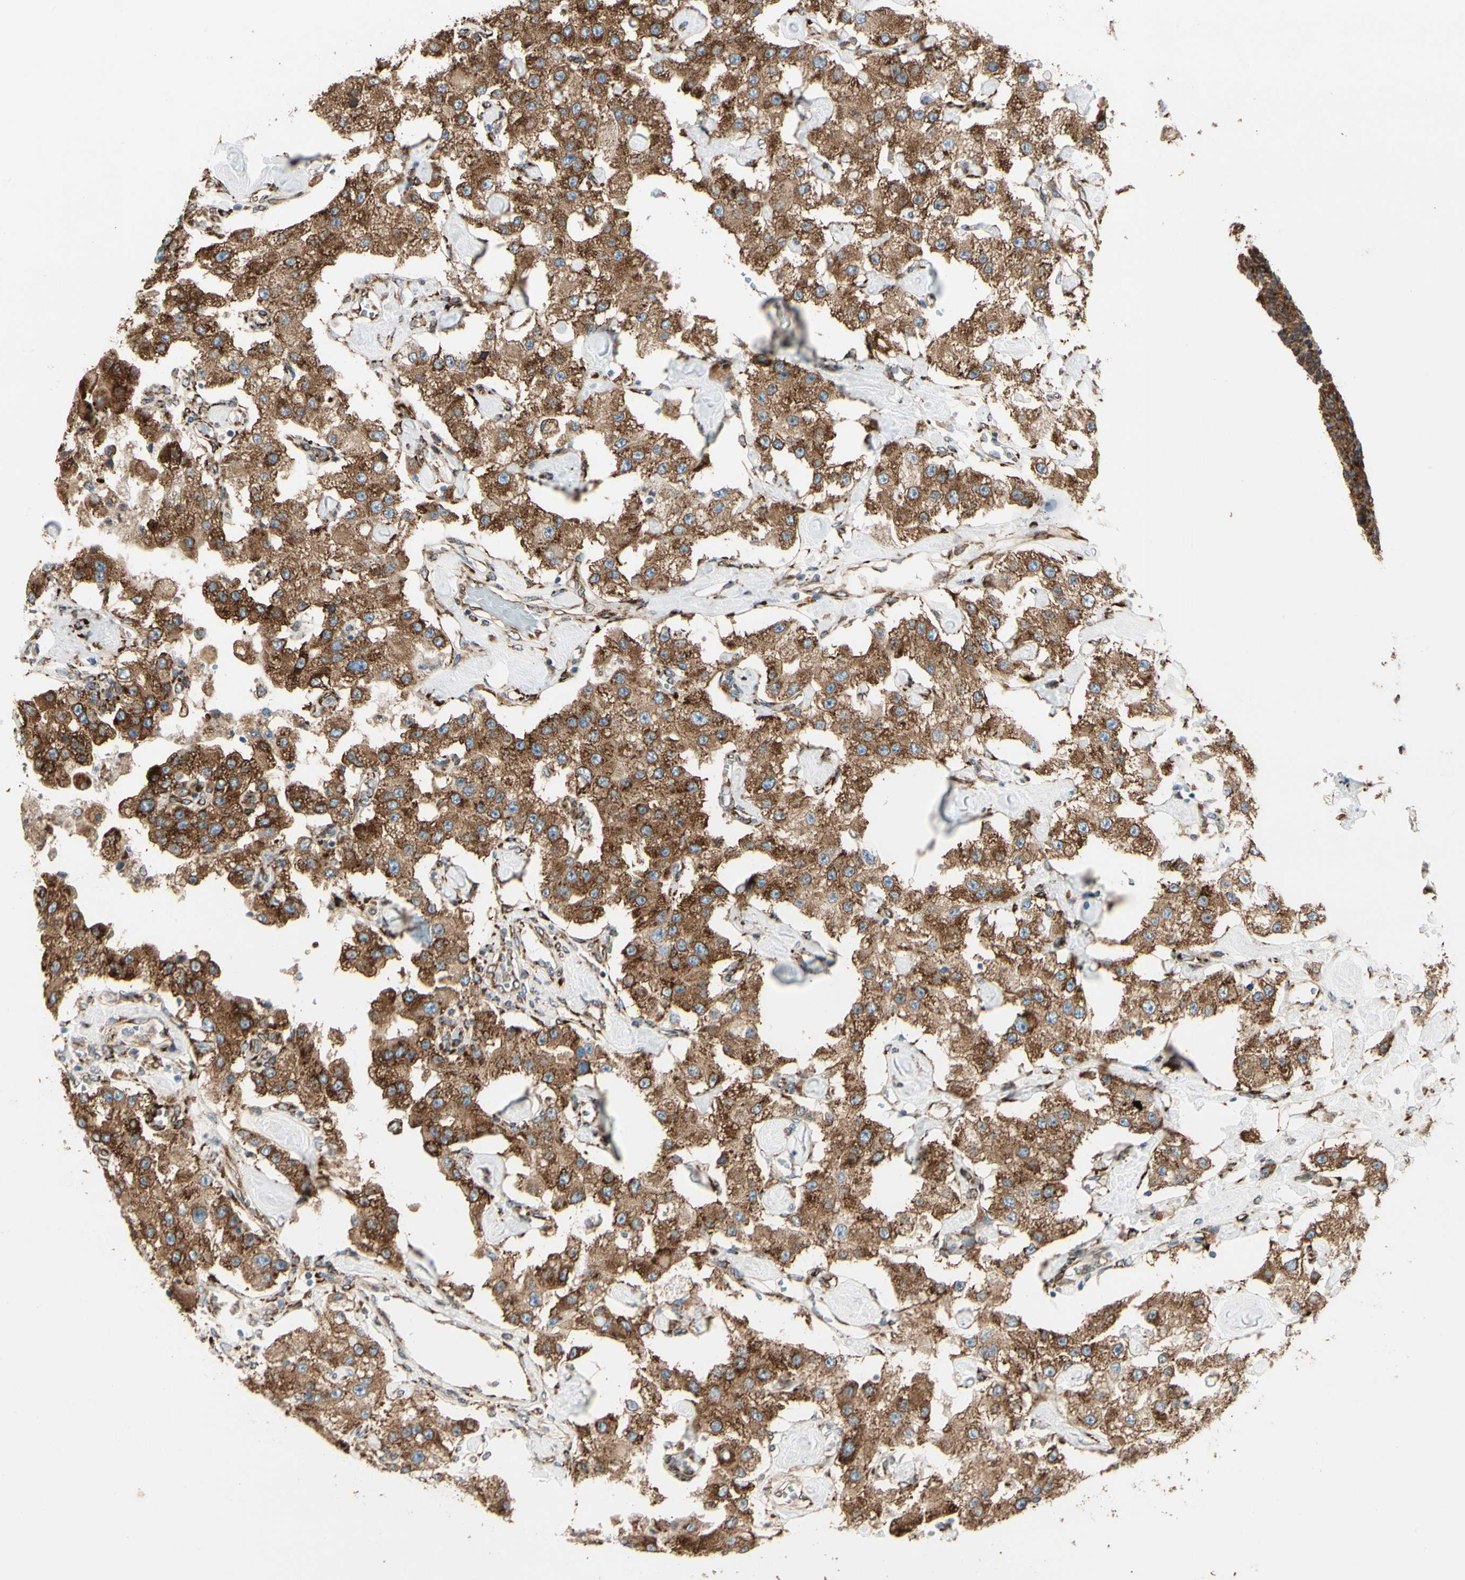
{"staining": {"intensity": "strong", "quantity": ">75%", "location": "cytoplasmic/membranous"}, "tissue": "carcinoid", "cell_type": "Tumor cells", "image_type": "cancer", "snomed": [{"axis": "morphology", "description": "Carcinoid, malignant, NOS"}, {"axis": "topography", "description": "Pancreas"}], "caption": "Immunohistochemical staining of carcinoid shows strong cytoplasmic/membranous protein staining in approximately >75% of tumor cells. Nuclei are stained in blue.", "gene": "RRBP1", "patient": {"sex": "male", "age": 41}}